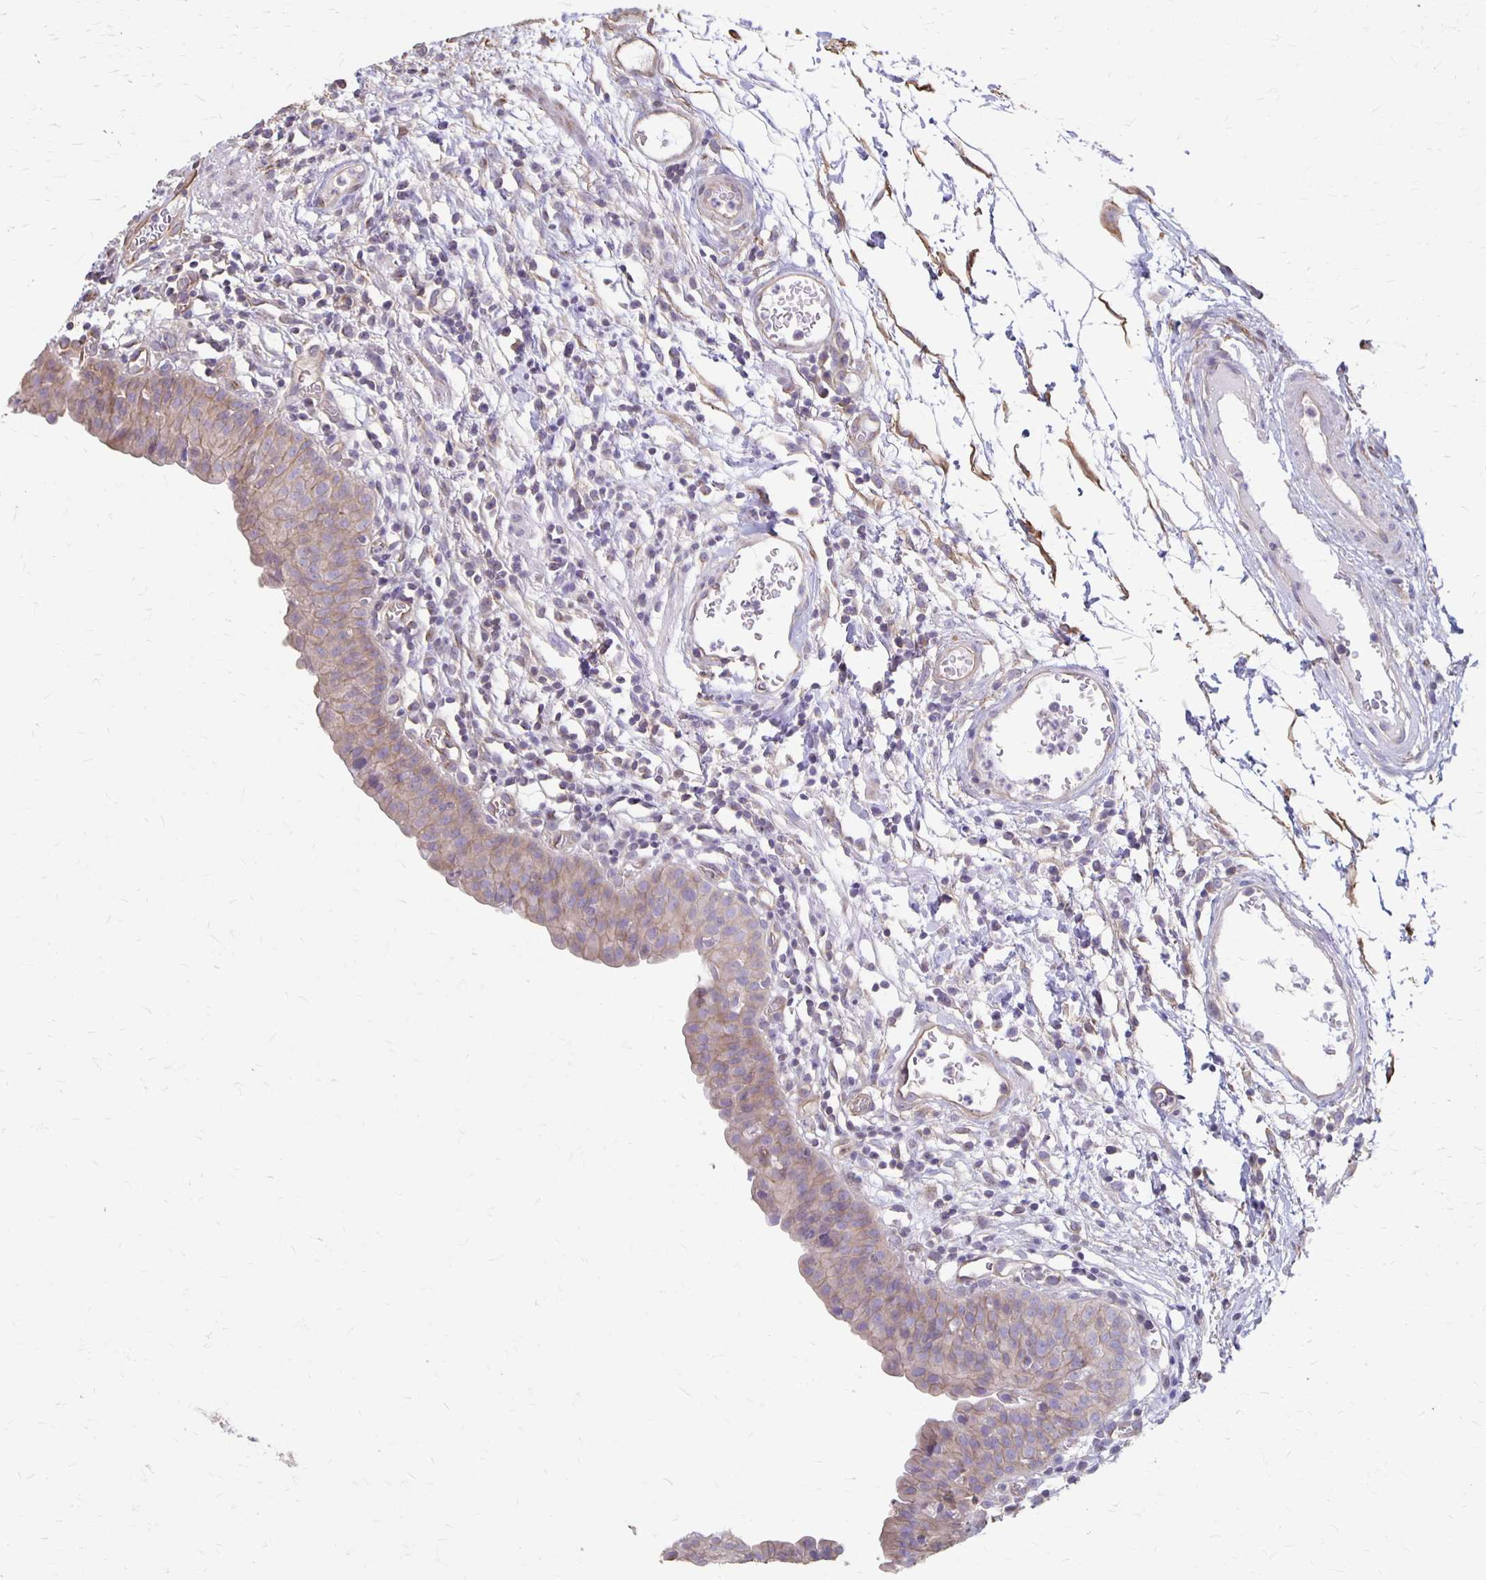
{"staining": {"intensity": "weak", "quantity": ">75%", "location": "cytoplasmic/membranous"}, "tissue": "urinary bladder", "cell_type": "Urothelial cells", "image_type": "normal", "snomed": [{"axis": "morphology", "description": "Normal tissue, NOS"}, {"axis": "morphology", "description": "Inflammation, NOS"}, {"axis": "topography", "description": "Urinary bladder"}], "caption": "Protein positivity by immunohistochemistry reveals weak cytoplasmic/membranous expression in about >75% of urothelial cells in benign urinary bladder. The staining was performed using DAB, with brown indicating positive protein expression. Nuclei are stained blue with hematoxylin.", "gene": "PPP1R3E", "patient": {"sex": "male", "age": 57}}